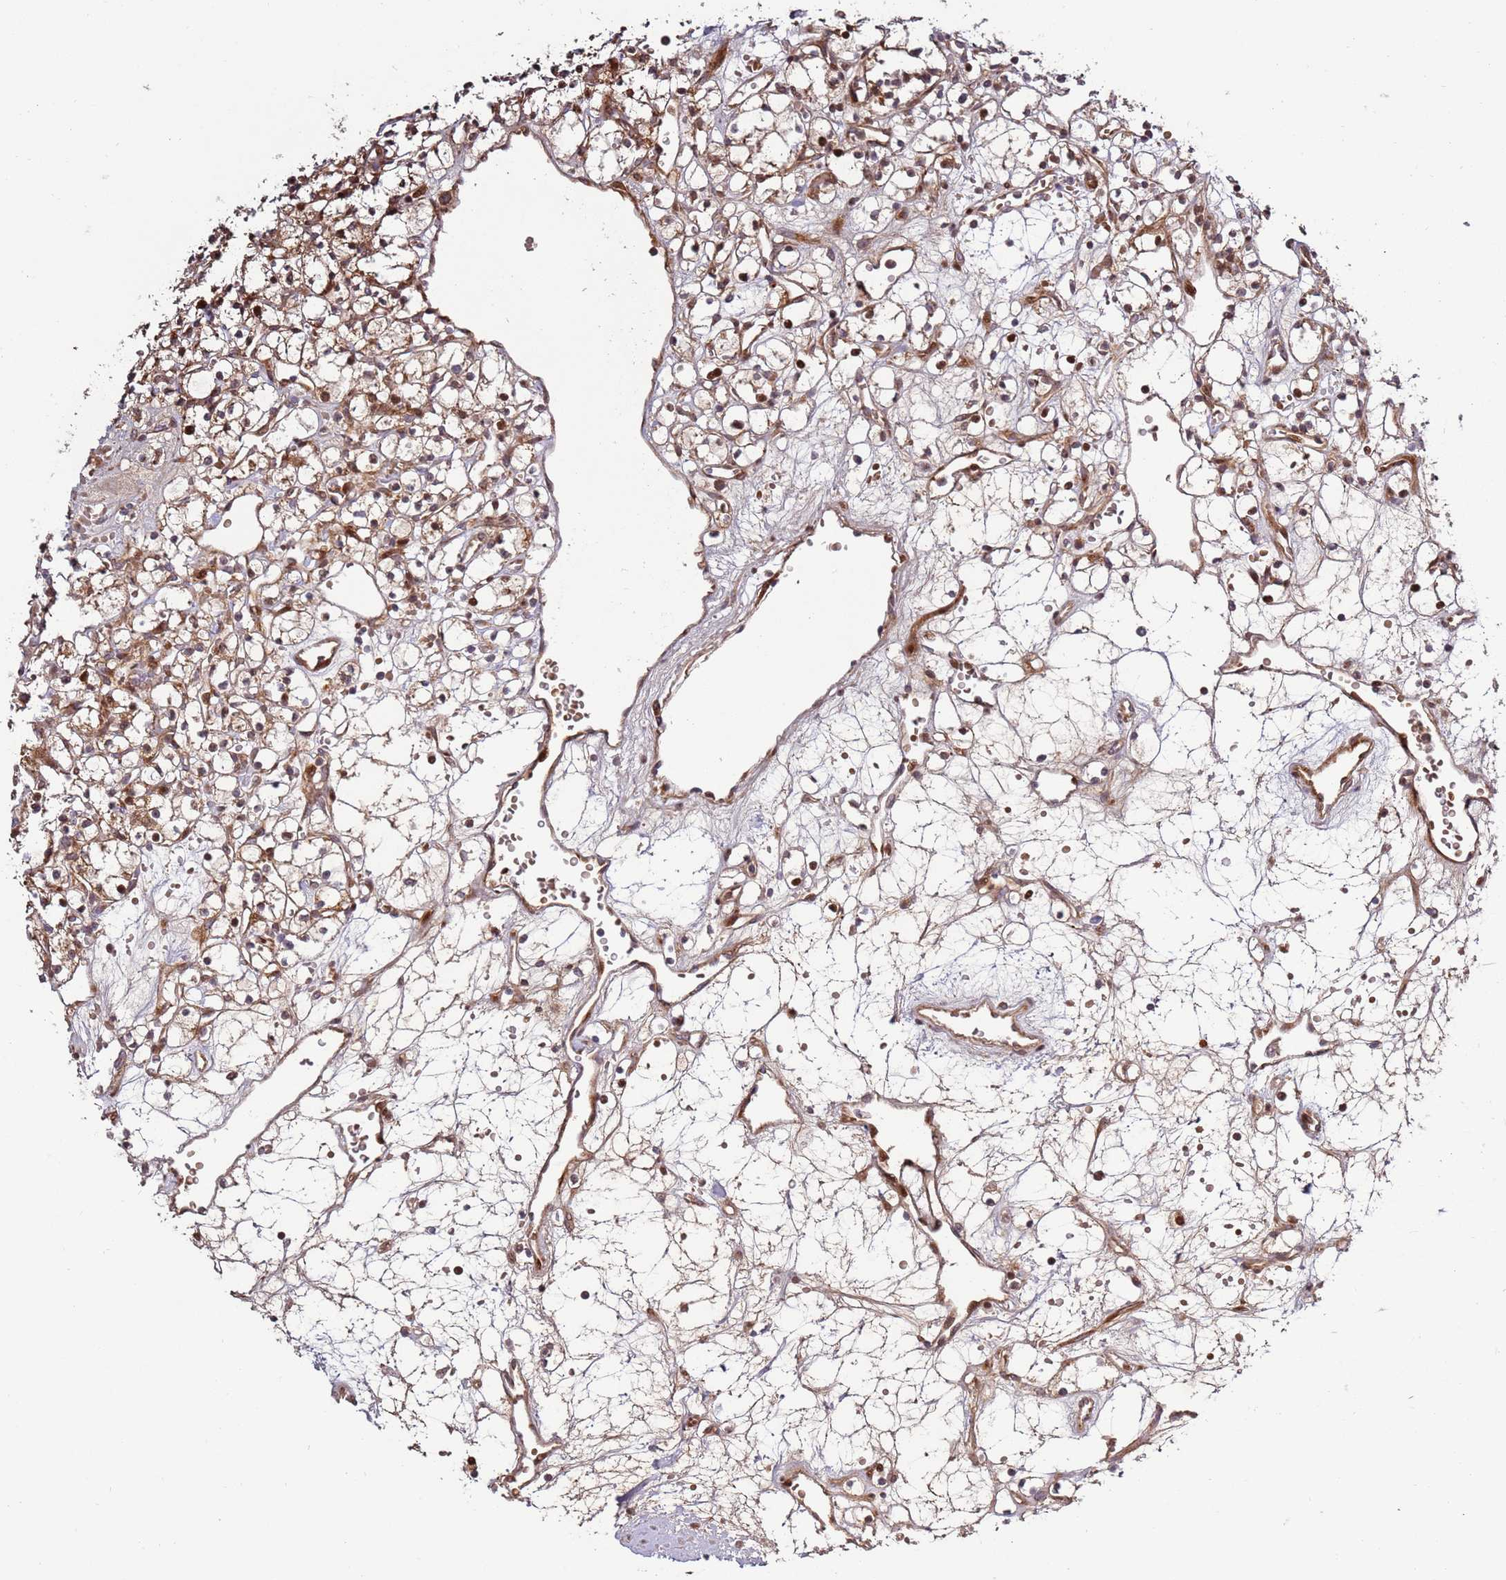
{"staining": {"intensity": "moderate", "quantity": ">75%", "location": "cytoplasmic/membranous,nuclear"}, "tissue": "renal cancer", "cell_type": "Tumor cells", "image_type": "cancer", "snomed": [{"axis": "morphology", "description": "Adenocarcinoma, NOS"}, {"axis": "topography", "description": "Kidney"}], "caption": "High-magnification brightfield microscopy of renal adenocarcinoma stained with DAB (3,3'-diaminobenzidine) (brown) and counterstained with hematoxylin (blue). tumor cells exhibit moderate cytoplasmic/membranous and nuclear positivity is seen in approximately>75% of cells. (IHC, brightfield microscopy, high magnification).", "gene": "RHBDL1", "patient": {"sex": "female", "age": 59}}